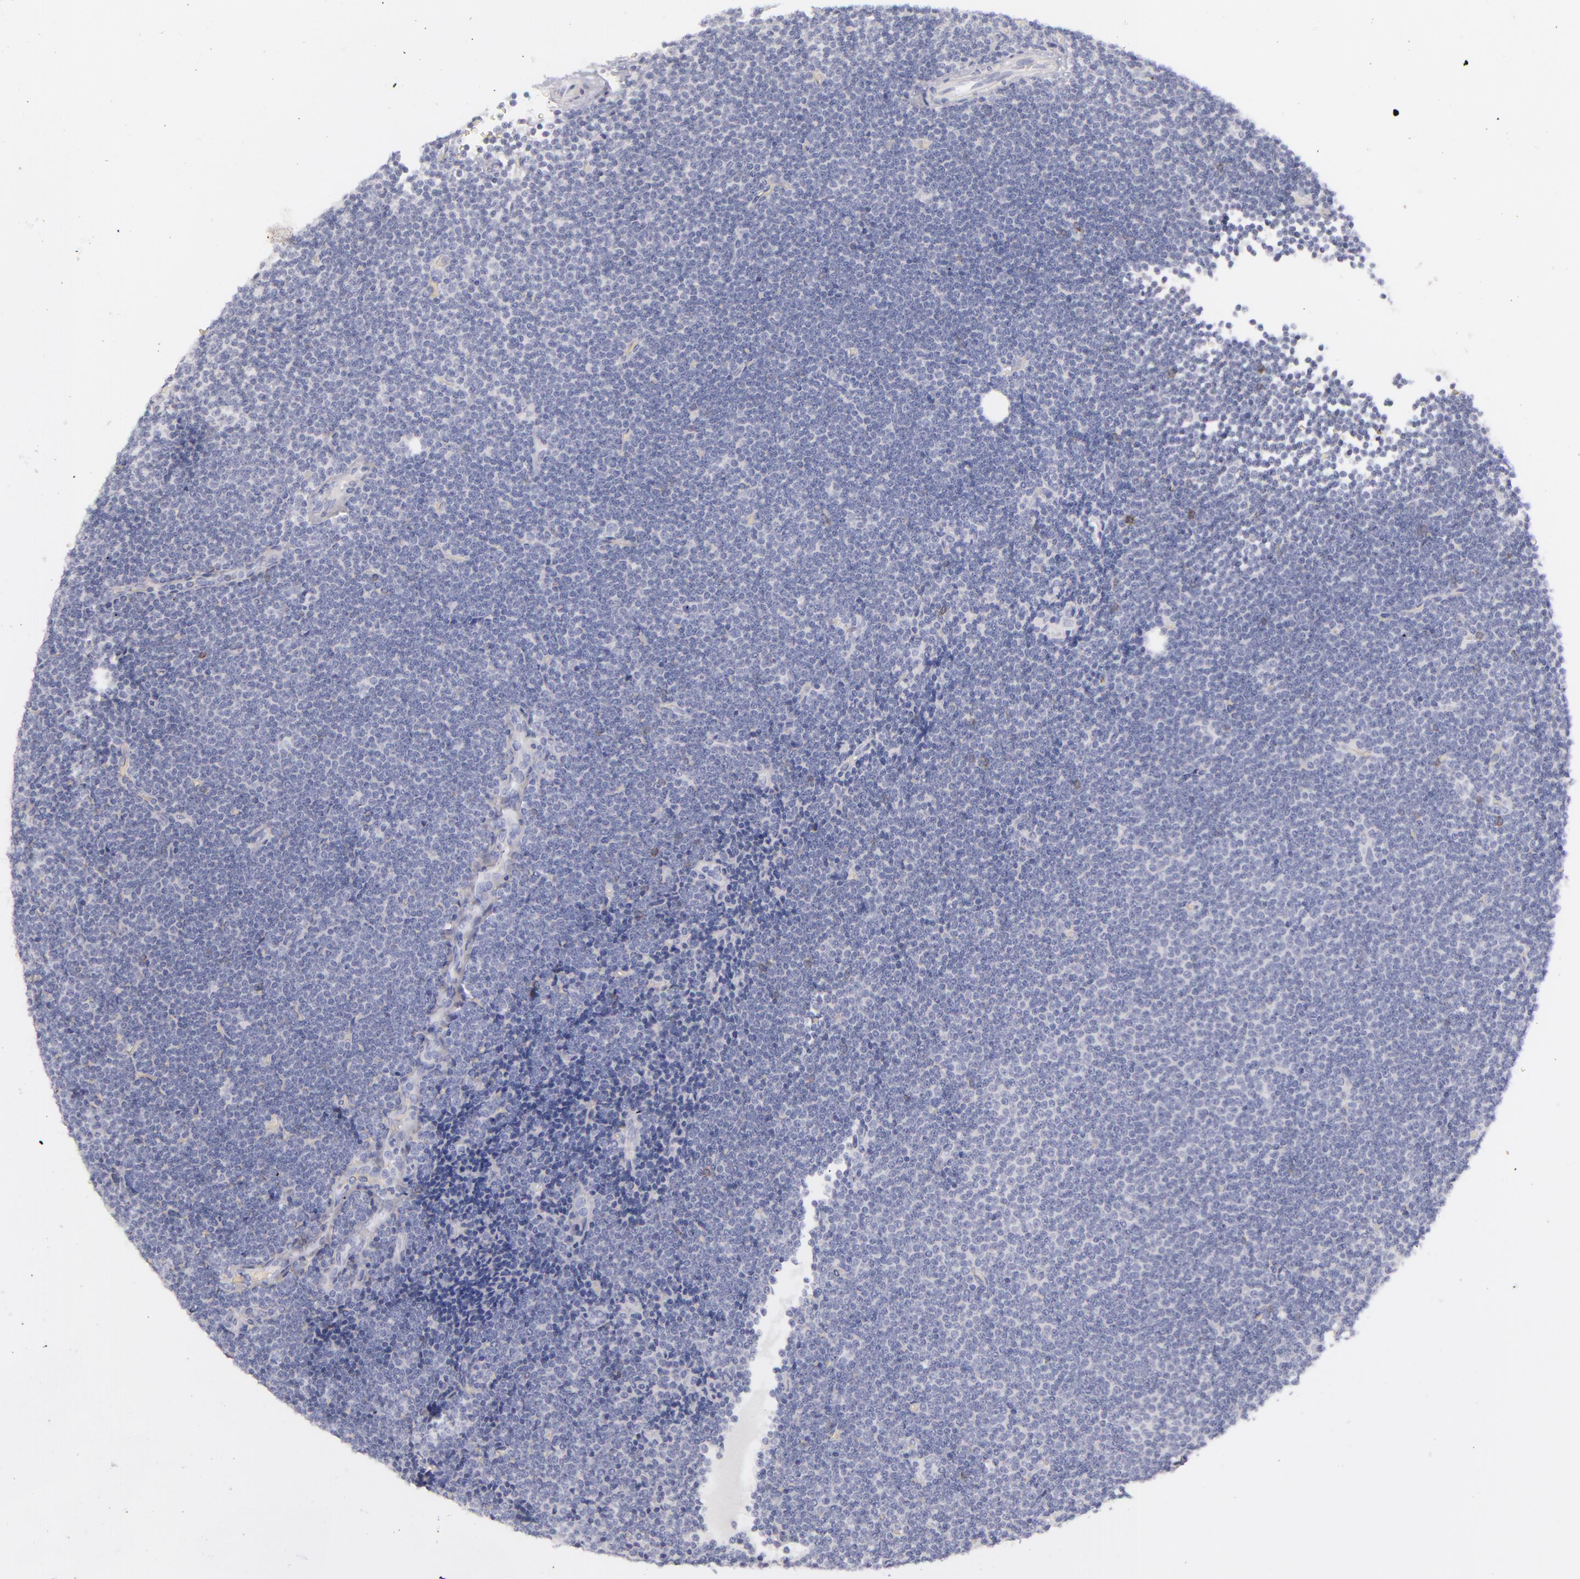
{"staining": {"intensity": "negative", "quantity": "none", "location": "none"}, "tissue": "lymphoma", "cell_type": "Tumor cells", "image_type": "cancer", "snomed": [{"axis": "morphology", "description": "Malignant lymphoma, non-Hodgkin's type, Low grade"}, {"axis": "topography", "description": "Lymph node"}], "caption": "This photomicrograph is of malignant lymphoma, non-Hodgkin's type (low-grade) stained with immunohistochemistry (IHC) to label a protein in brown with the nuclei are counter-stained blue. There is no positivity in tumor cells.", "gene": "CD22", "patient": {"sex": "female", "age": 73}}